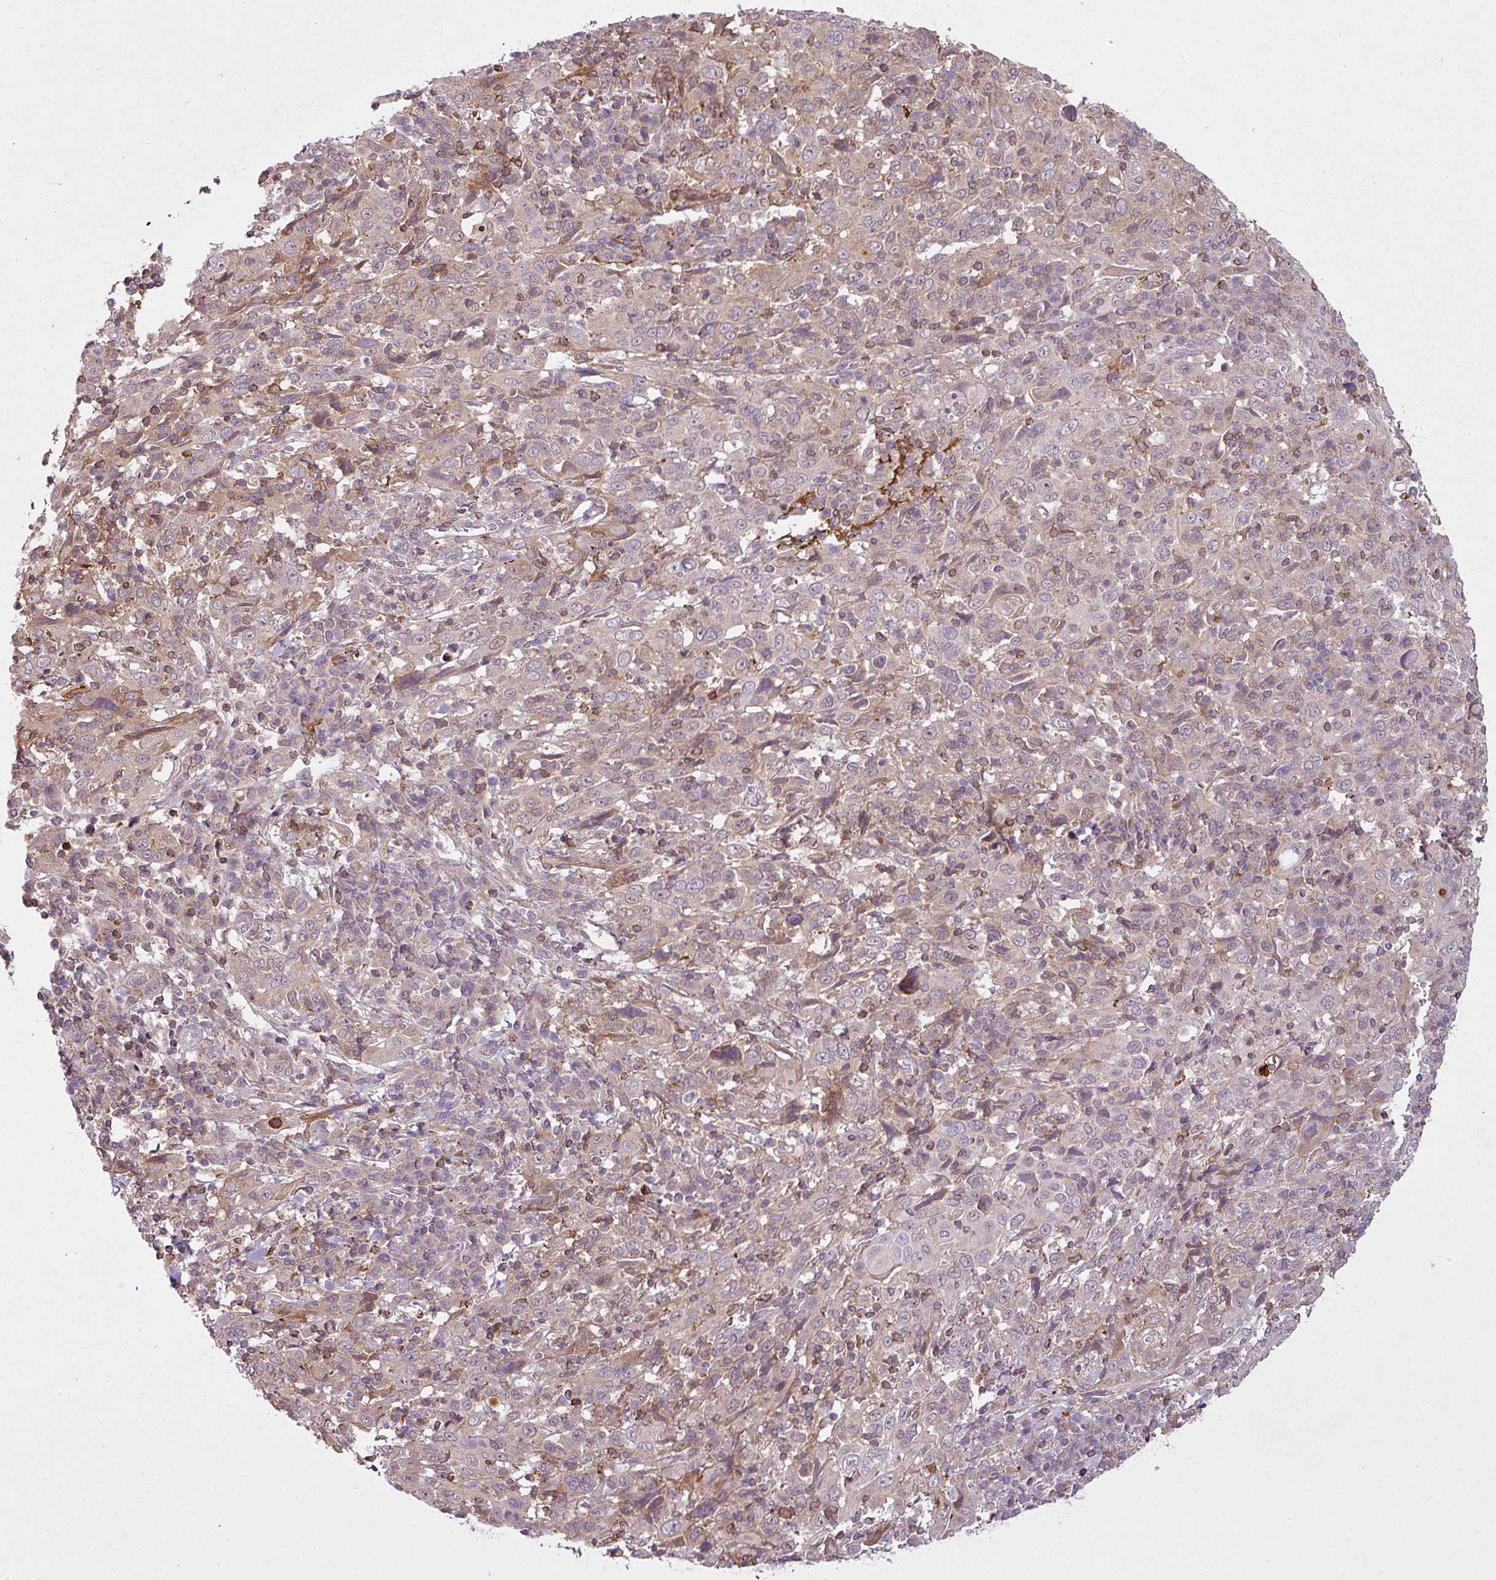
{"staining": {"intensity": "weak", "quantity": "<25%", "location": "cytoplasmic/membranous"}, "tissue": "cervical cancer", "cell_type": "Tumor cells", "image_type": "cancer", "snomed": [{"axis": "morphology", "description": "Squamous cell carcinoma, NOS"}, {"axis": "topography", "description": "Cervix"}], "caption": "The image exhibits no staining of tumor cells in cervical cancer.", "gene": "ZC2HC1C", "patient": {"sex": "female", "age": 46}}